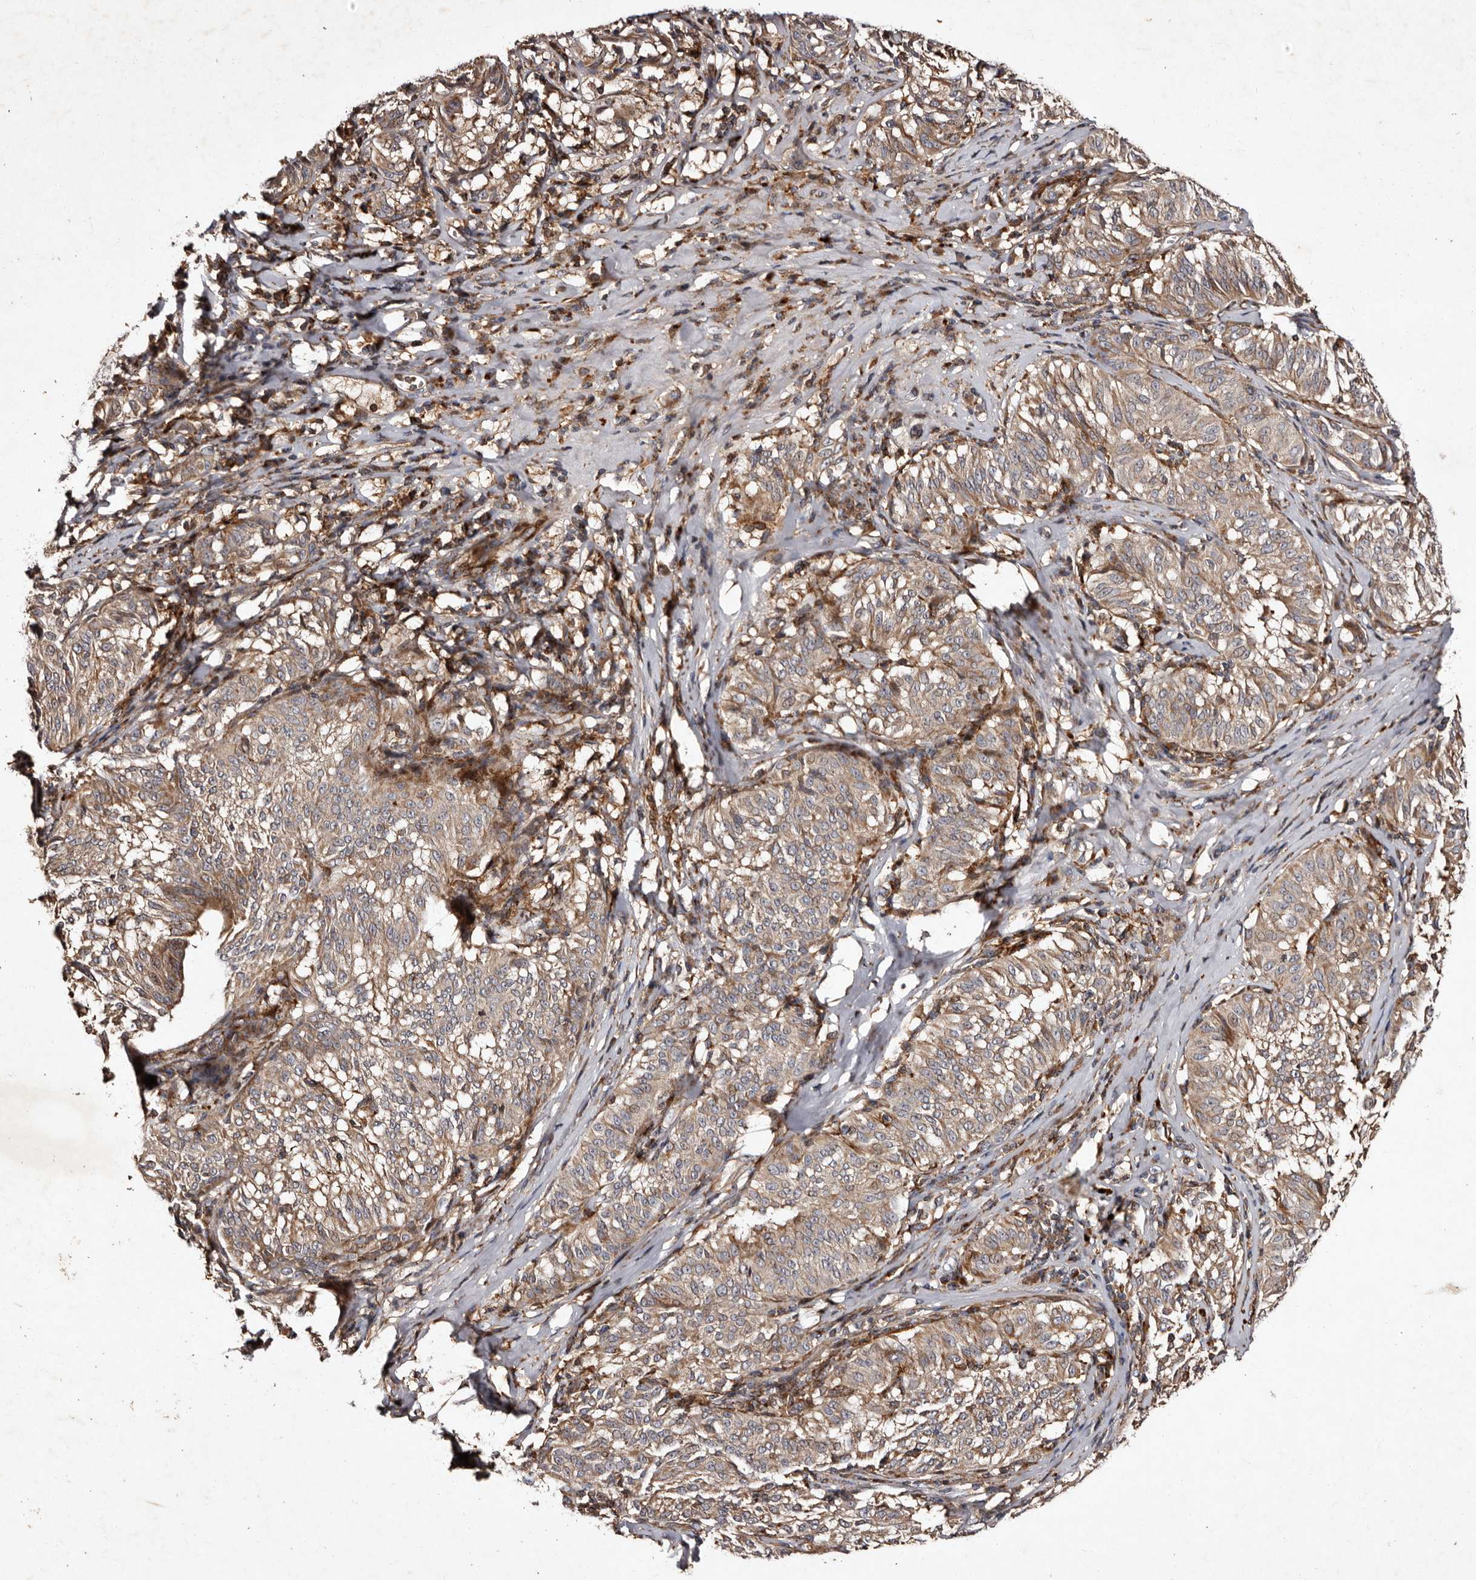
{"staining": {"intensity": "moderate", "quantity": ">75%", "location": "cytoplasmic/membranous"}, "tissue": "melanoma", "cell_type": "Tumor cells", "image_type": "cancer", "snomed": [{"axis": "morphology", "description": "Malignant melanoma, NOS"}, {"axis": "topography", "description": "Skin"}], "caption": "High-power microscopy captured an immunohistochemistry (IHC) micrograph of melanoma, revealing moderate cytoplasmic/membranous expression in approximately >75% of tumor cells.", "gene": "PRKD3", "patient": {"sex": "female", "age": 72}}